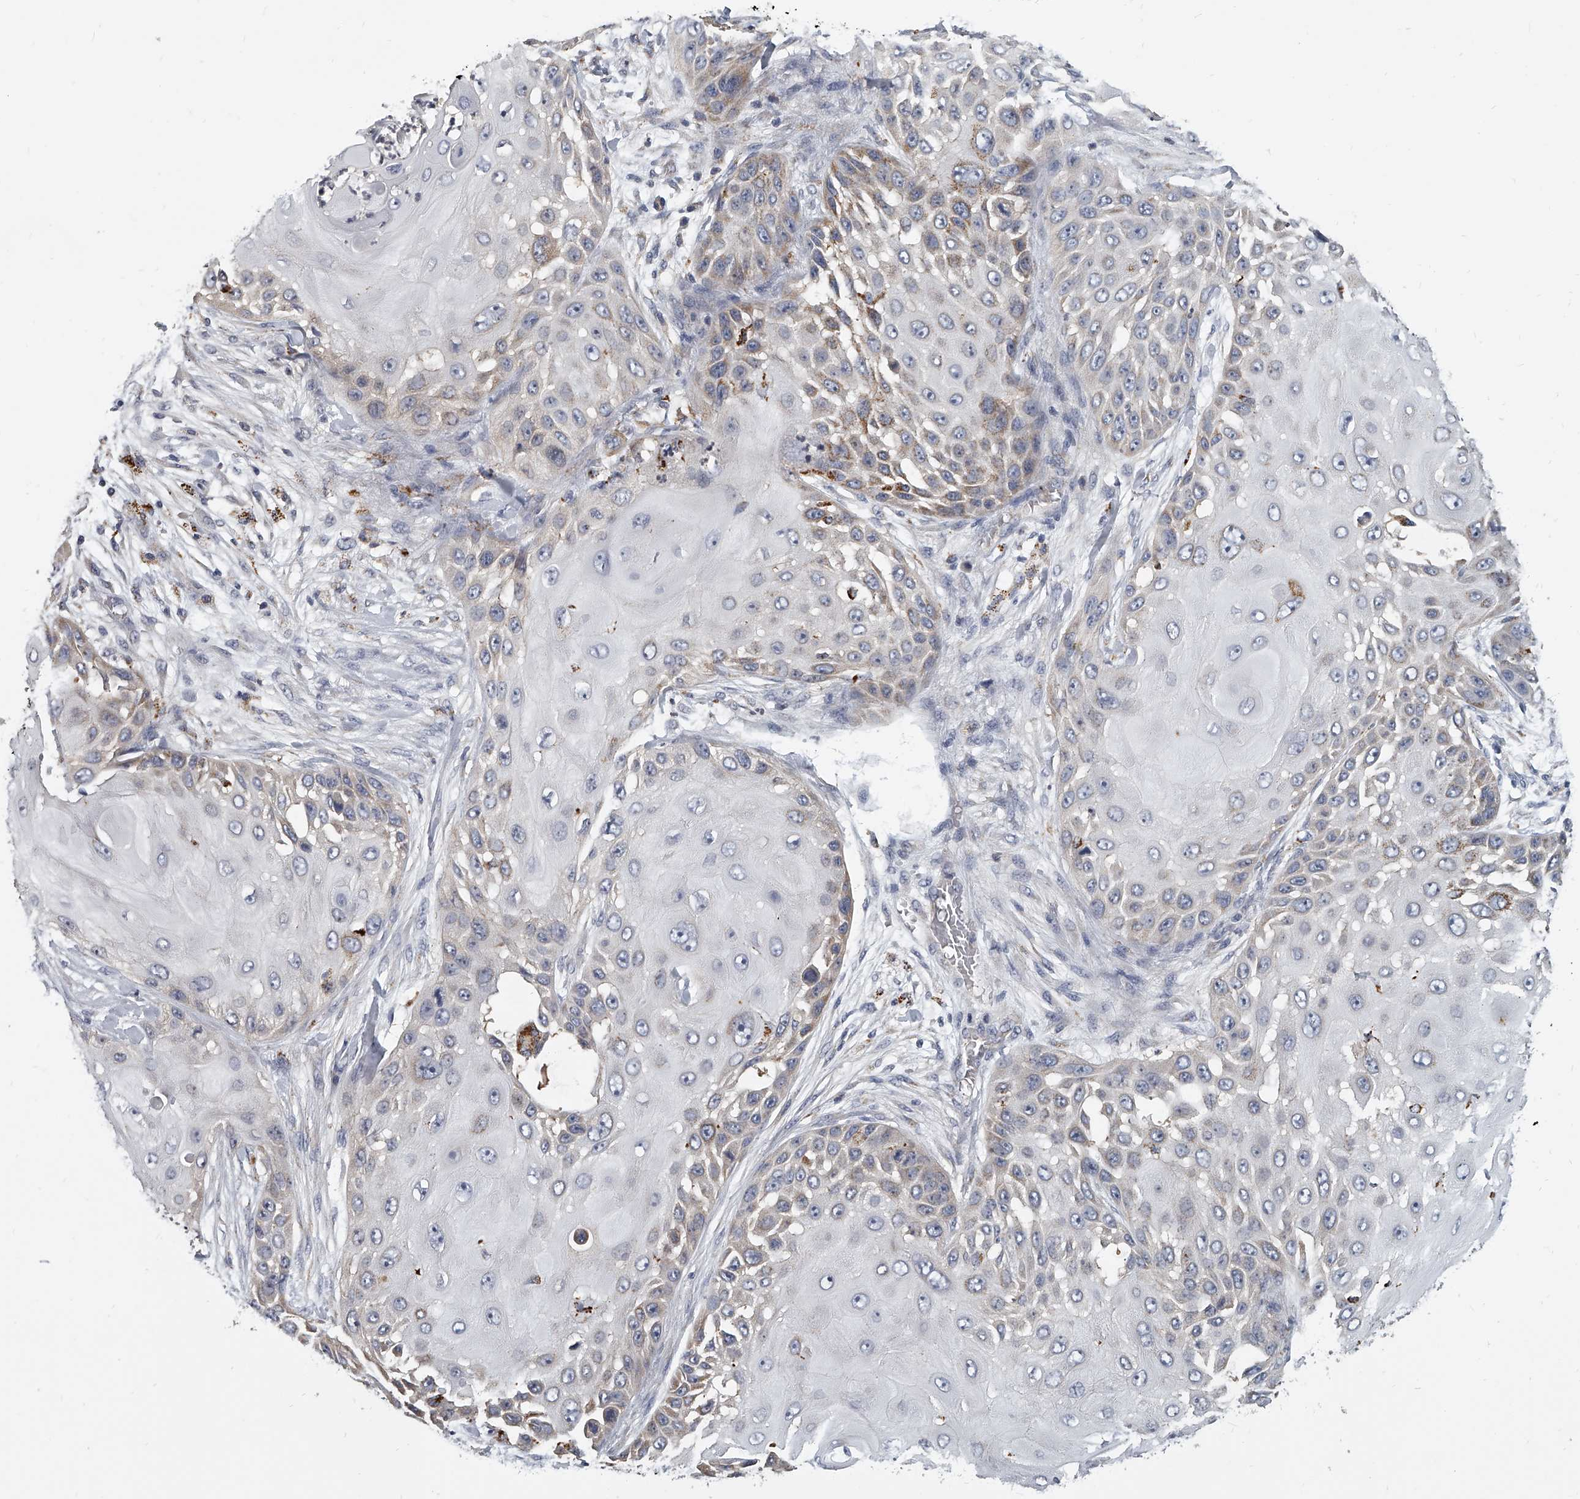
{"staining": {"intensity": "weak", "quantity": "<25%", "location": "cytoplasmic/membranous"}, "tissue": "skin cancer", "cell_type": "Tumor cells", "image_type": "cancer", "snomed": [{"axis": "morphology", "description": "Squamous cell carcinoma, NOS"}, {"axis": "topography", "description": "Skin"}], "caption": "A high-resolution photomicrograph shows immunohistochemistry staining of squamous cell carcinoma (skin), which displays no significant staining in tumor cells.", "gene": "KLHL7", "patient": {"sex": "female", "age": 44}}